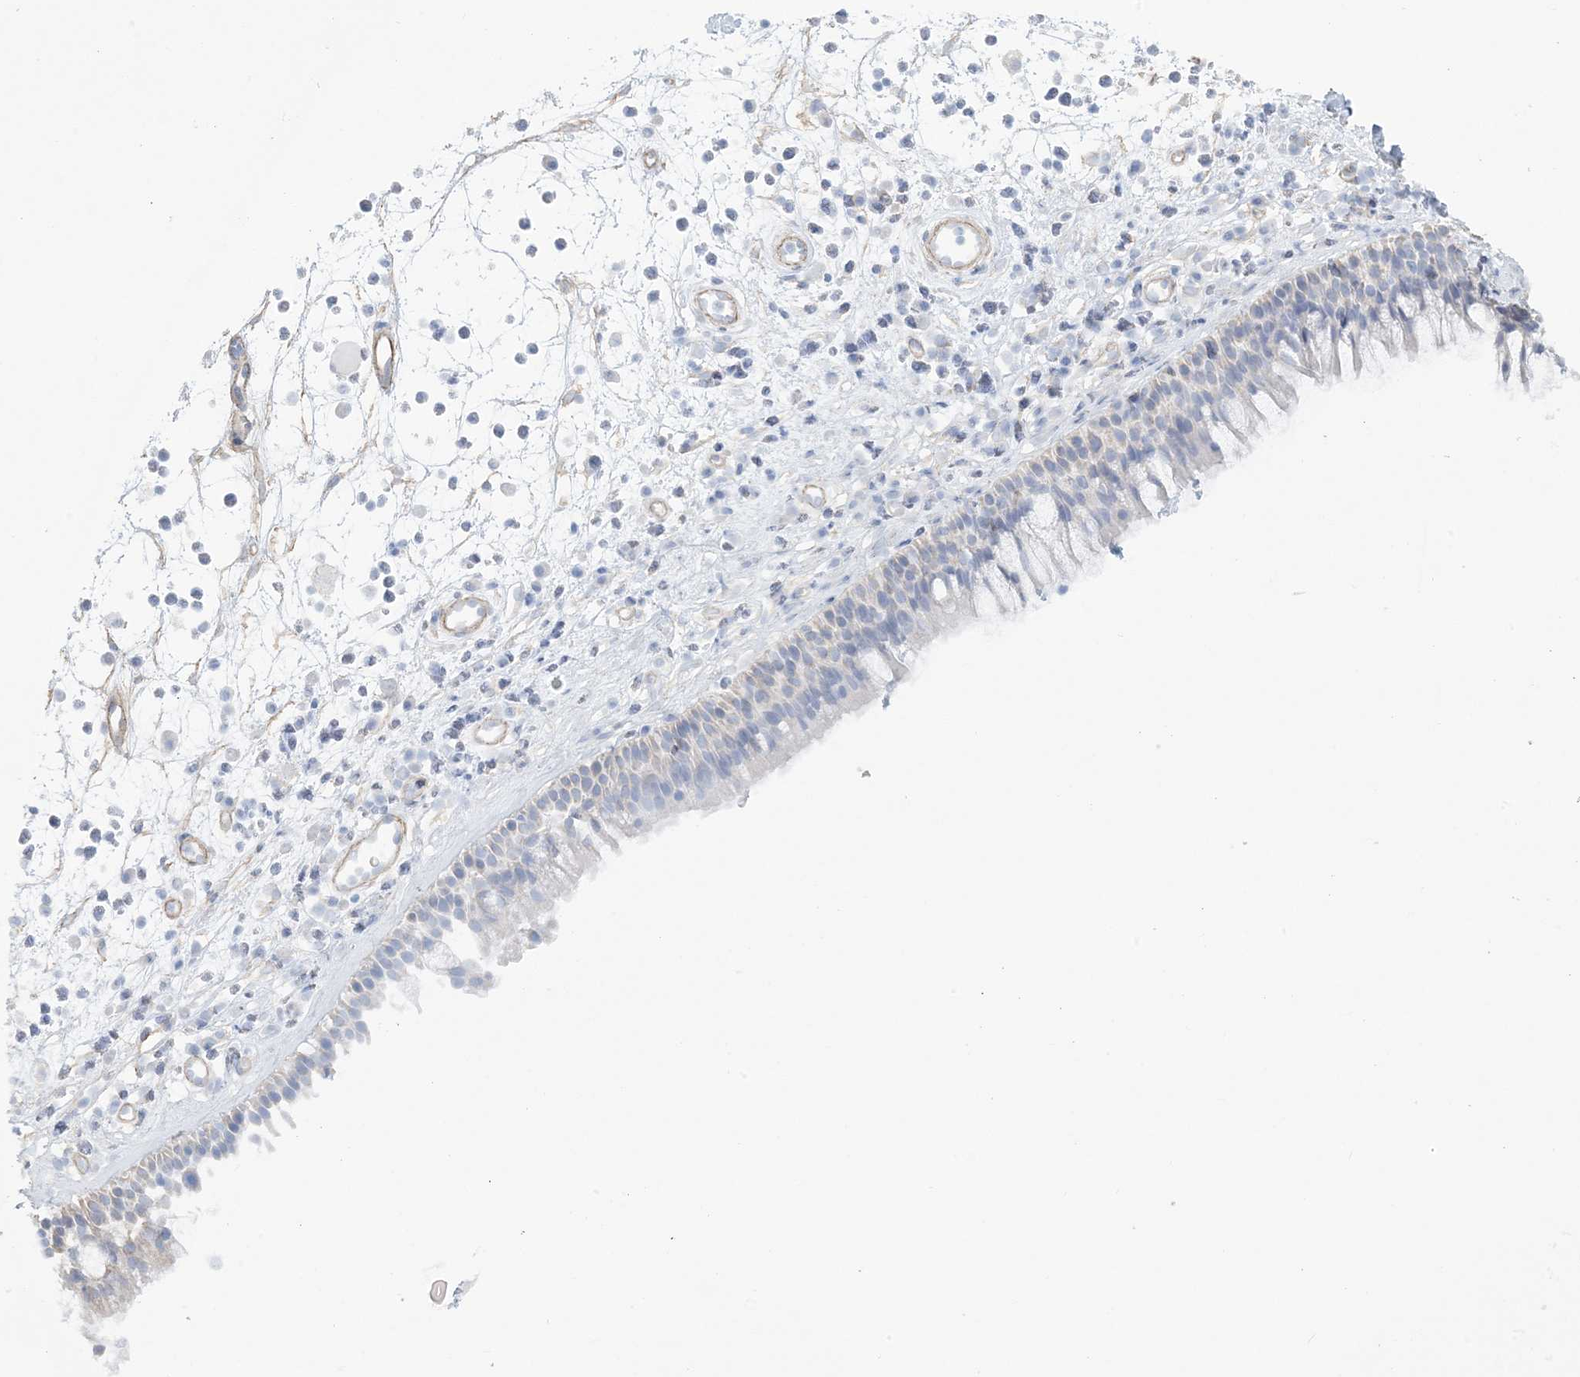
{"staining": {"intensity": "moderate", "quantity": "<25%", "location": "cytoplasmic/membranous"}, "tissue": "nasopharynx", "cell_type": "Respiratory epithelial cells", "image_type": "normal", "snomed": [{"axis": "morphology", "description": "Normal tissue, NOS"}, {"axis": "morphology", "description": "Inflammation, NOS"}, {"axis": "morphology", "description": "Malignant melanoma, Metastatic site"}, {"axis": "topography", "description": "Nasopharynx"}], "caption": "DAB (3,3'-diaminobenzidine) immunohistochemical staining of normal nasopharynx exhibits moderate cytoplasmic/membranous protein expression in about <25% of respiratory epithelial cells. The staining was performed using DAB (3,3'-diaminobenzidine) to visualize the protein expression in brown, while the nuclei were stained in blue with hematoxylin (Magnification: 20x).", "gene": "AGXT", "patient": {"sex": "male", "age": 70}}